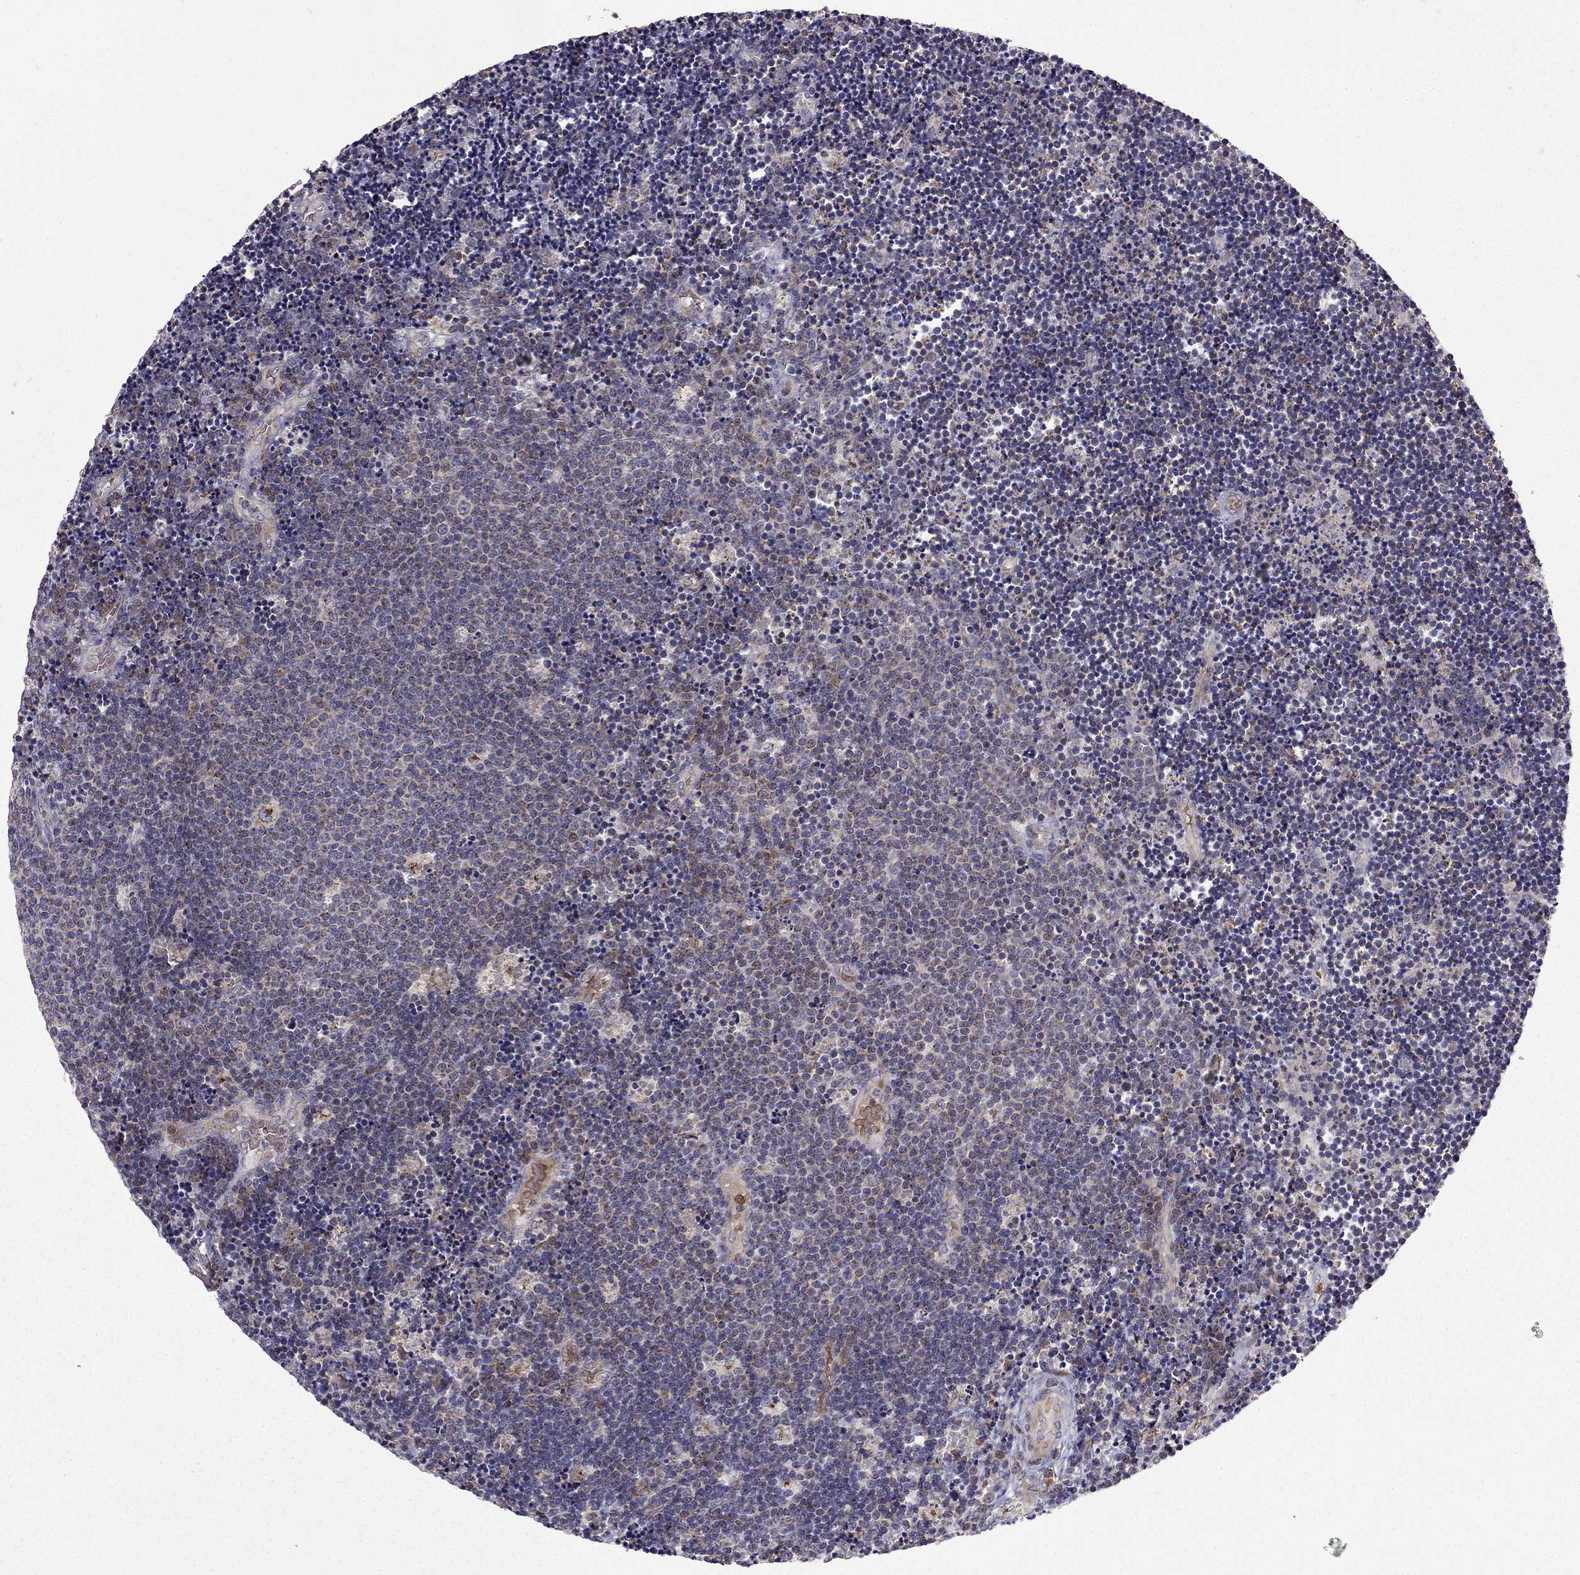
{"staining": {"intensity": "negative", "quantity": "none", "location": "none"}, "tissue": "lymphoma", "cell_type": "Tumor cells", "image_type": "cancer", "snomed": [{"axis": "morphology", "description": "Malignant lymphoma, non-Hodgkin's type, Low grade"}, {"axis": "topography", "description": "Brain"}], "caption": "Immunohistochemistry micrograph of neoplastic tissue: lymphoma stained with DAB demonstrates no significant protein positivity in tumor cells. The staining is performed using DAB (3,3'-diaminobenzidine) brown chromogen with nuclei counter-stained in using hematoxylin.", "gene": "B4GALT7", "patient": {"sex": "female", "age": 66}}